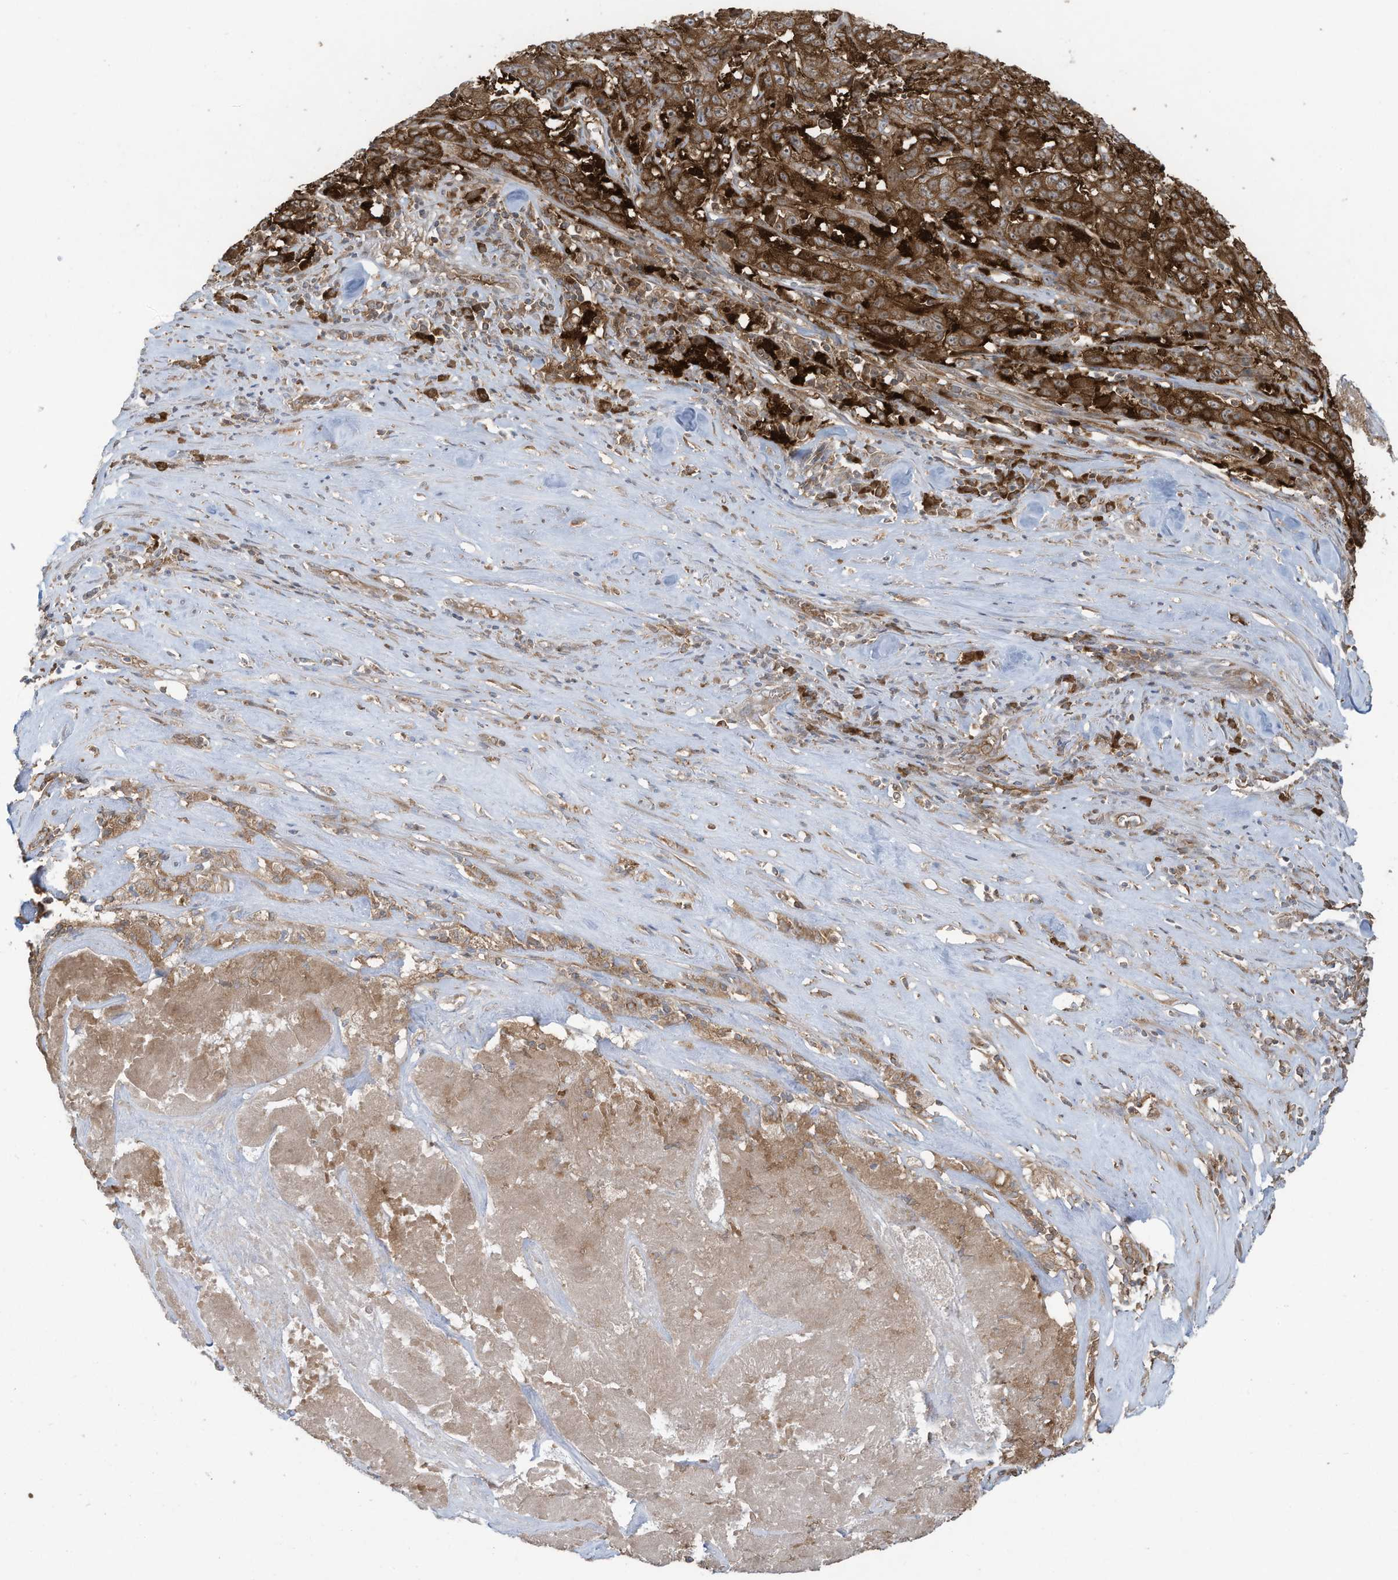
{"staining": {"intensity": "strong", "quantity": "25%-75%", "location": "cytoplasmic/membranous"}, "tissue": "pancreatic cancer", "cell_type": "Tumor cells", "image_type": "cancer", "snomed": [{"axis": "morphology", "description": "Adenocarcinoma, NOS"}, {"axis": "topography", "description": "Pancreas"}], "caption": "The immunohistochemical stain labels strong cytoplasmic/membranous positivity in tumor cells of pancreatic cancer tissue. (Stains: DAB in brown, nuclei in blue, Microscopy: brightfield microscopy at high magnification).", "gene": "OLA1", "patient": {"sex": "male", "age": 63}}